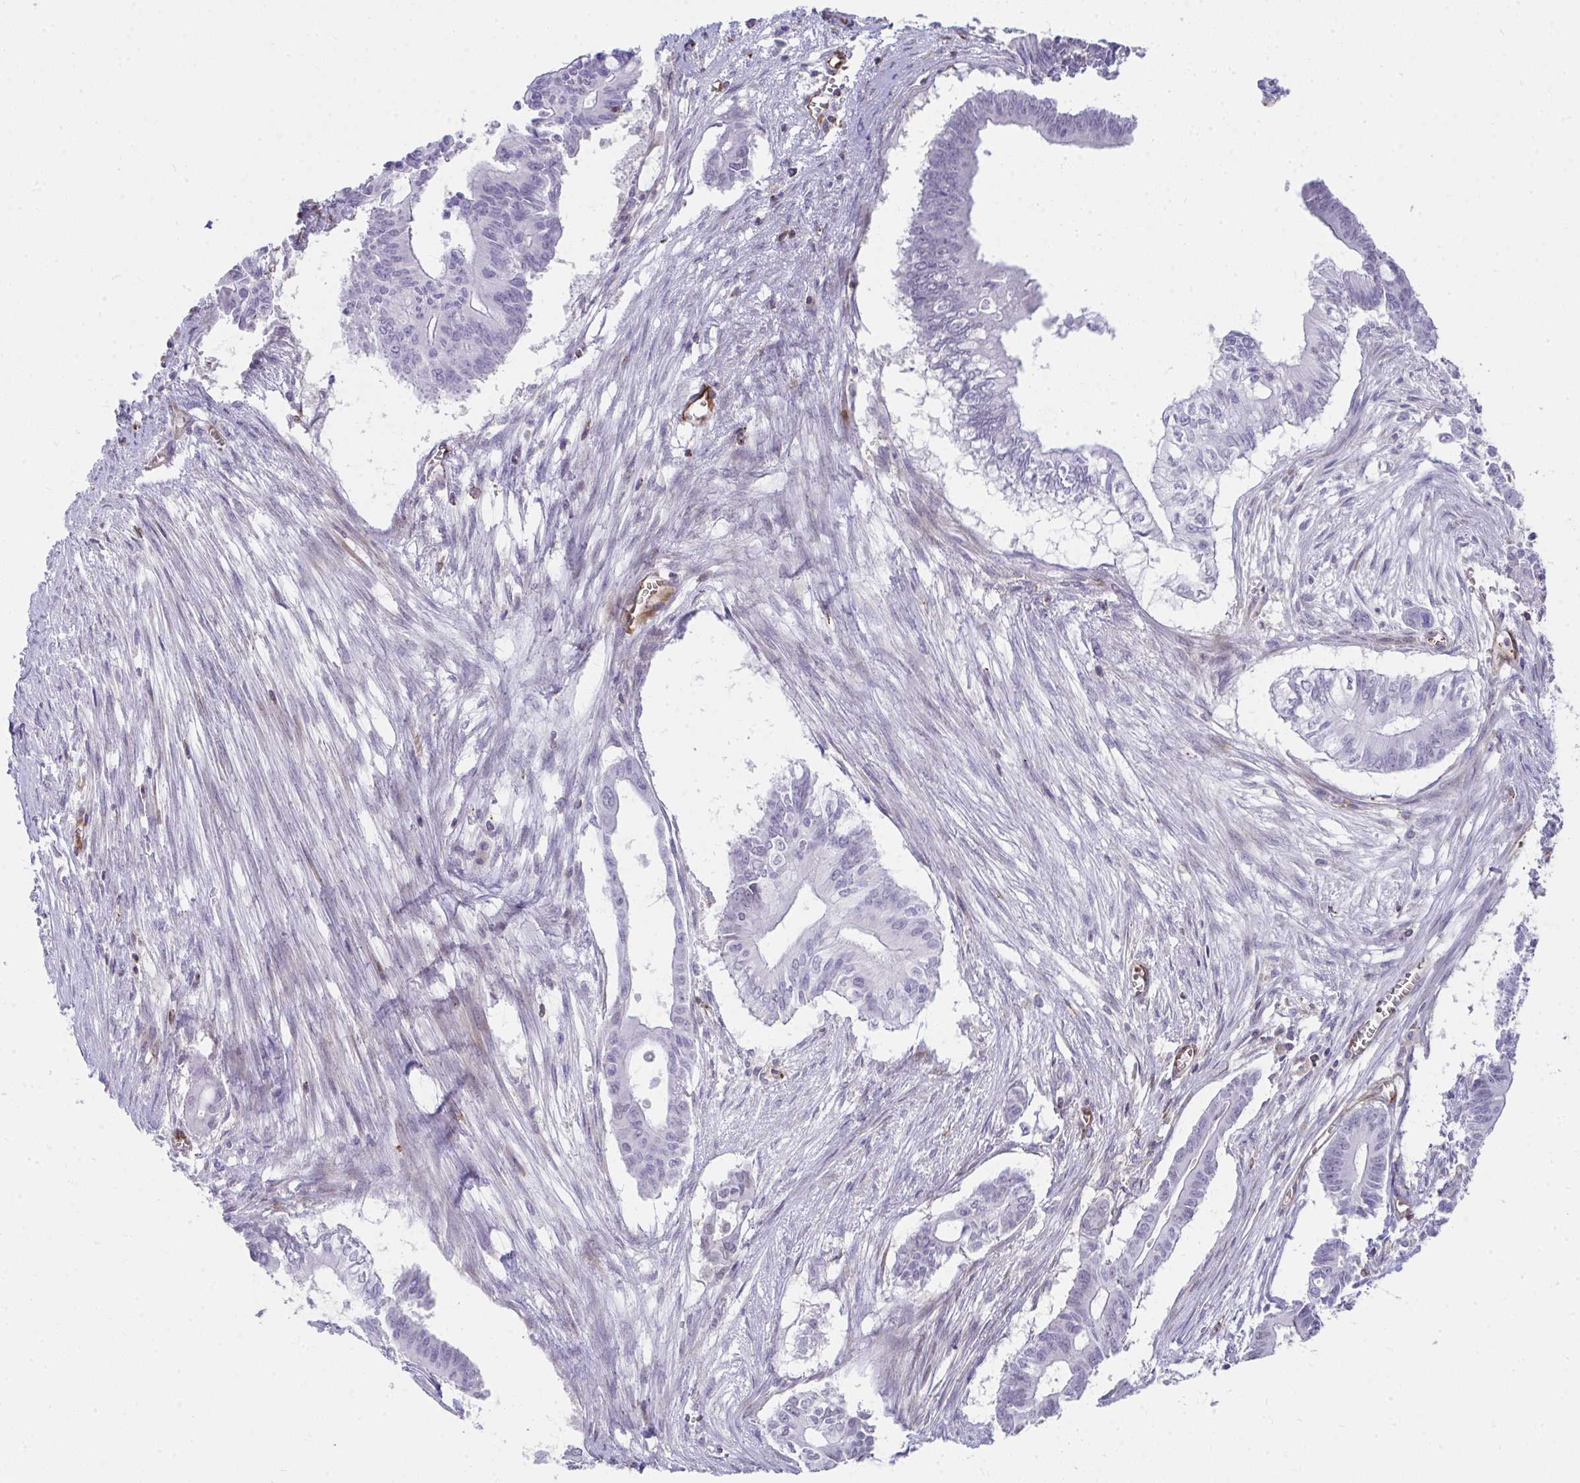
{"staining": {"intensity": "negative", "quantity": "none", "location": "none"}, "tissue": "pancreatic cancer", "cell_type": "Tumor cells", "image_type": "cancer", "snomed": [{"axis": "morphology", "description": "Adenocarcinoma, NOS"}, {"axis": "topography", "description": "Pancreas"}], "caption": "DAB immunohistochemical staining of pancreatic cancer (adenocarcinoma) shows no significant staining in tumor cells.", "gene": "FOXN3", "patient": {"sex": "male", "age": 68}}